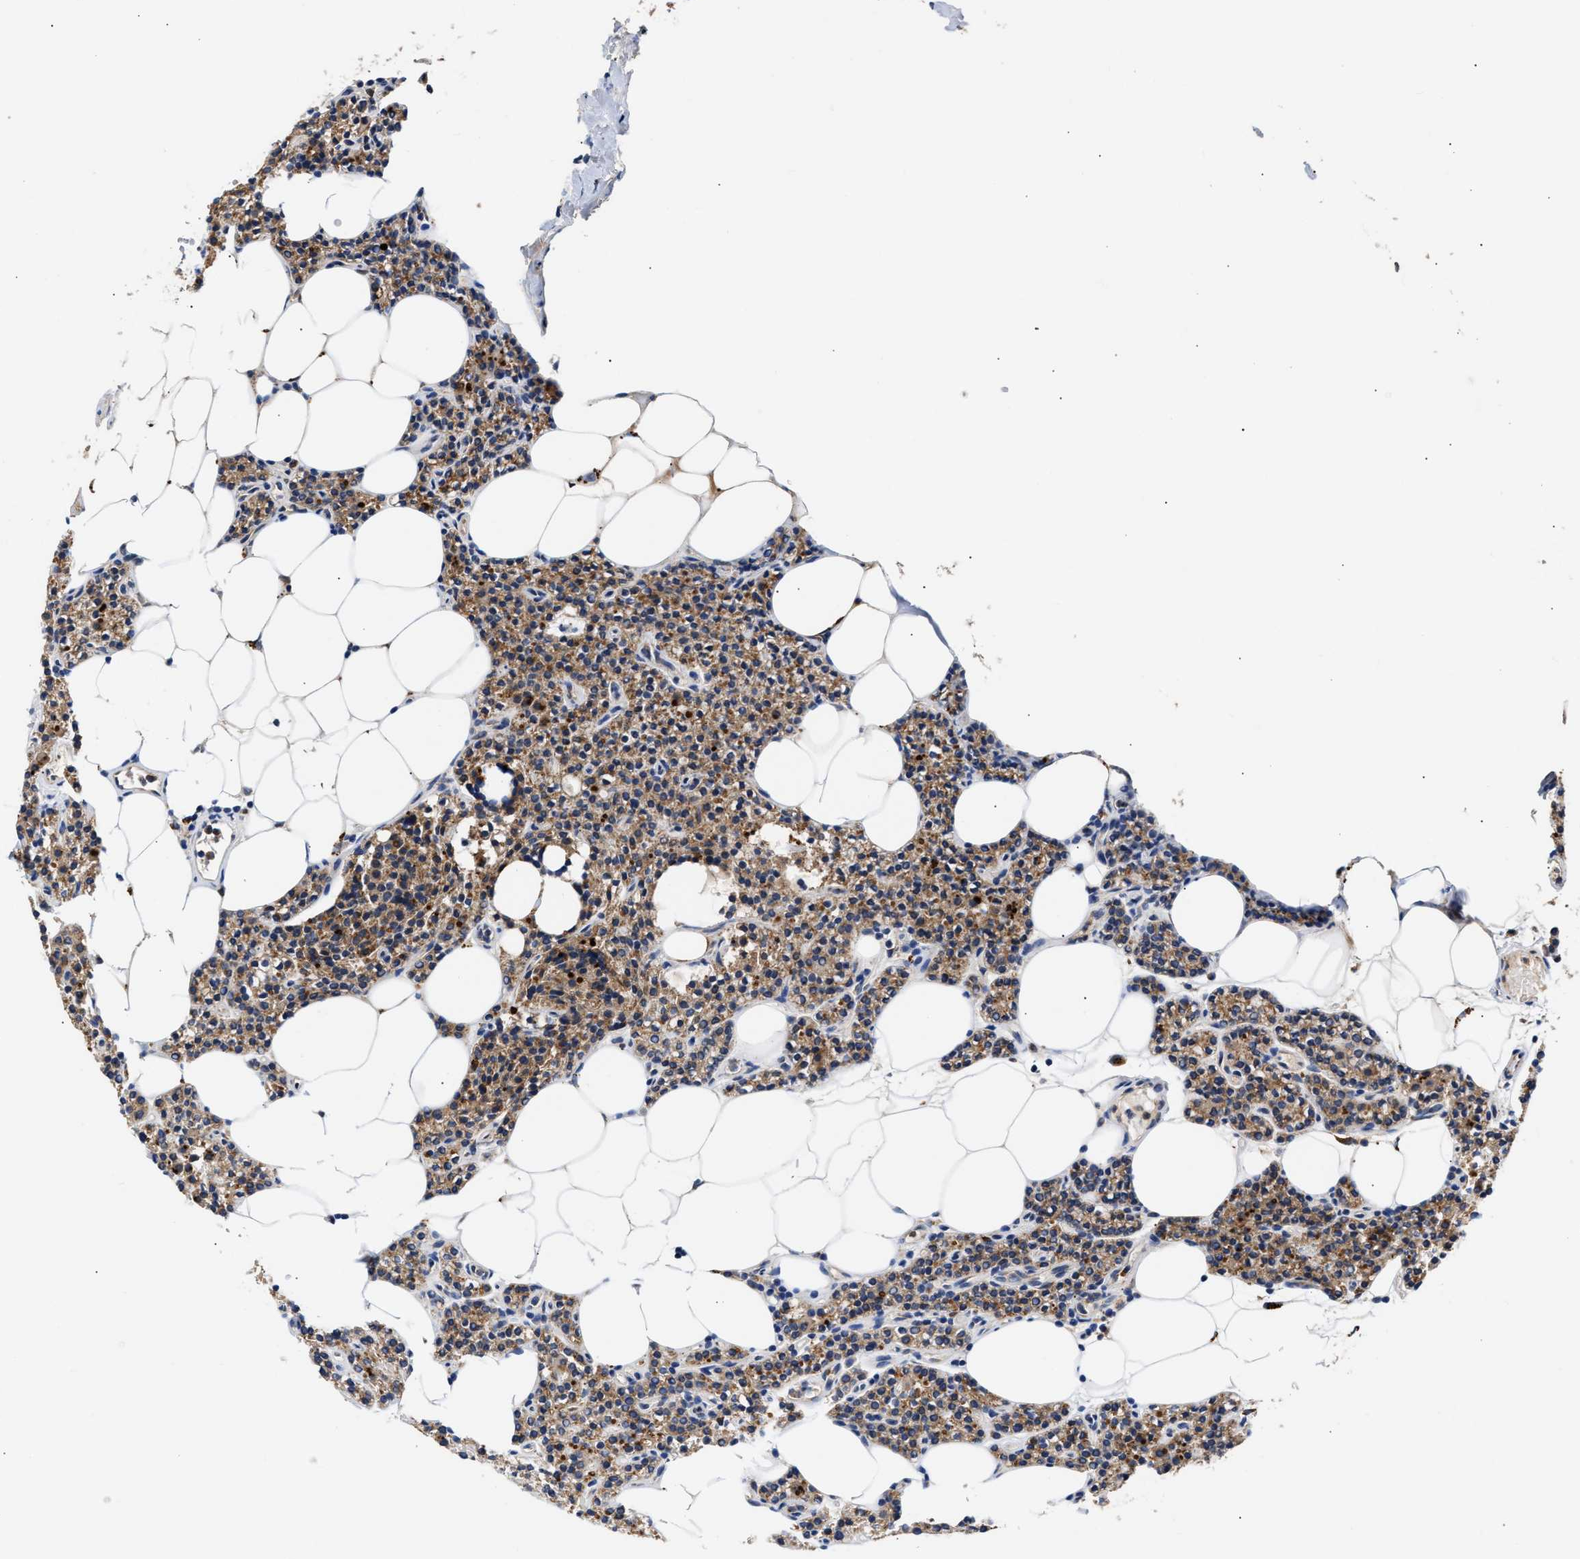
{"staining": {"intensity": "moderate", "quantity": ">75%", "location": "cytoplasmic/membranous"}, "tissue": "parathyroid gland", "cell_type": "Glandular cells", "image_type": "normal", "snomed": [{"axis": "morphology", "description": "Normal tissue, NOS"}, {"axis": "morphology", "description": "Adenoma, NOS"}, {"axis": "topography", "description": "Parathyroid gland"}], "caption": "Glandular cells display medium levels of moderate cytoplasmic/membranous expression in about >75% of cells in benign parathyroid gland.", "gene": "CCDC146", "patient": {"sex": "female", "age": 70}}